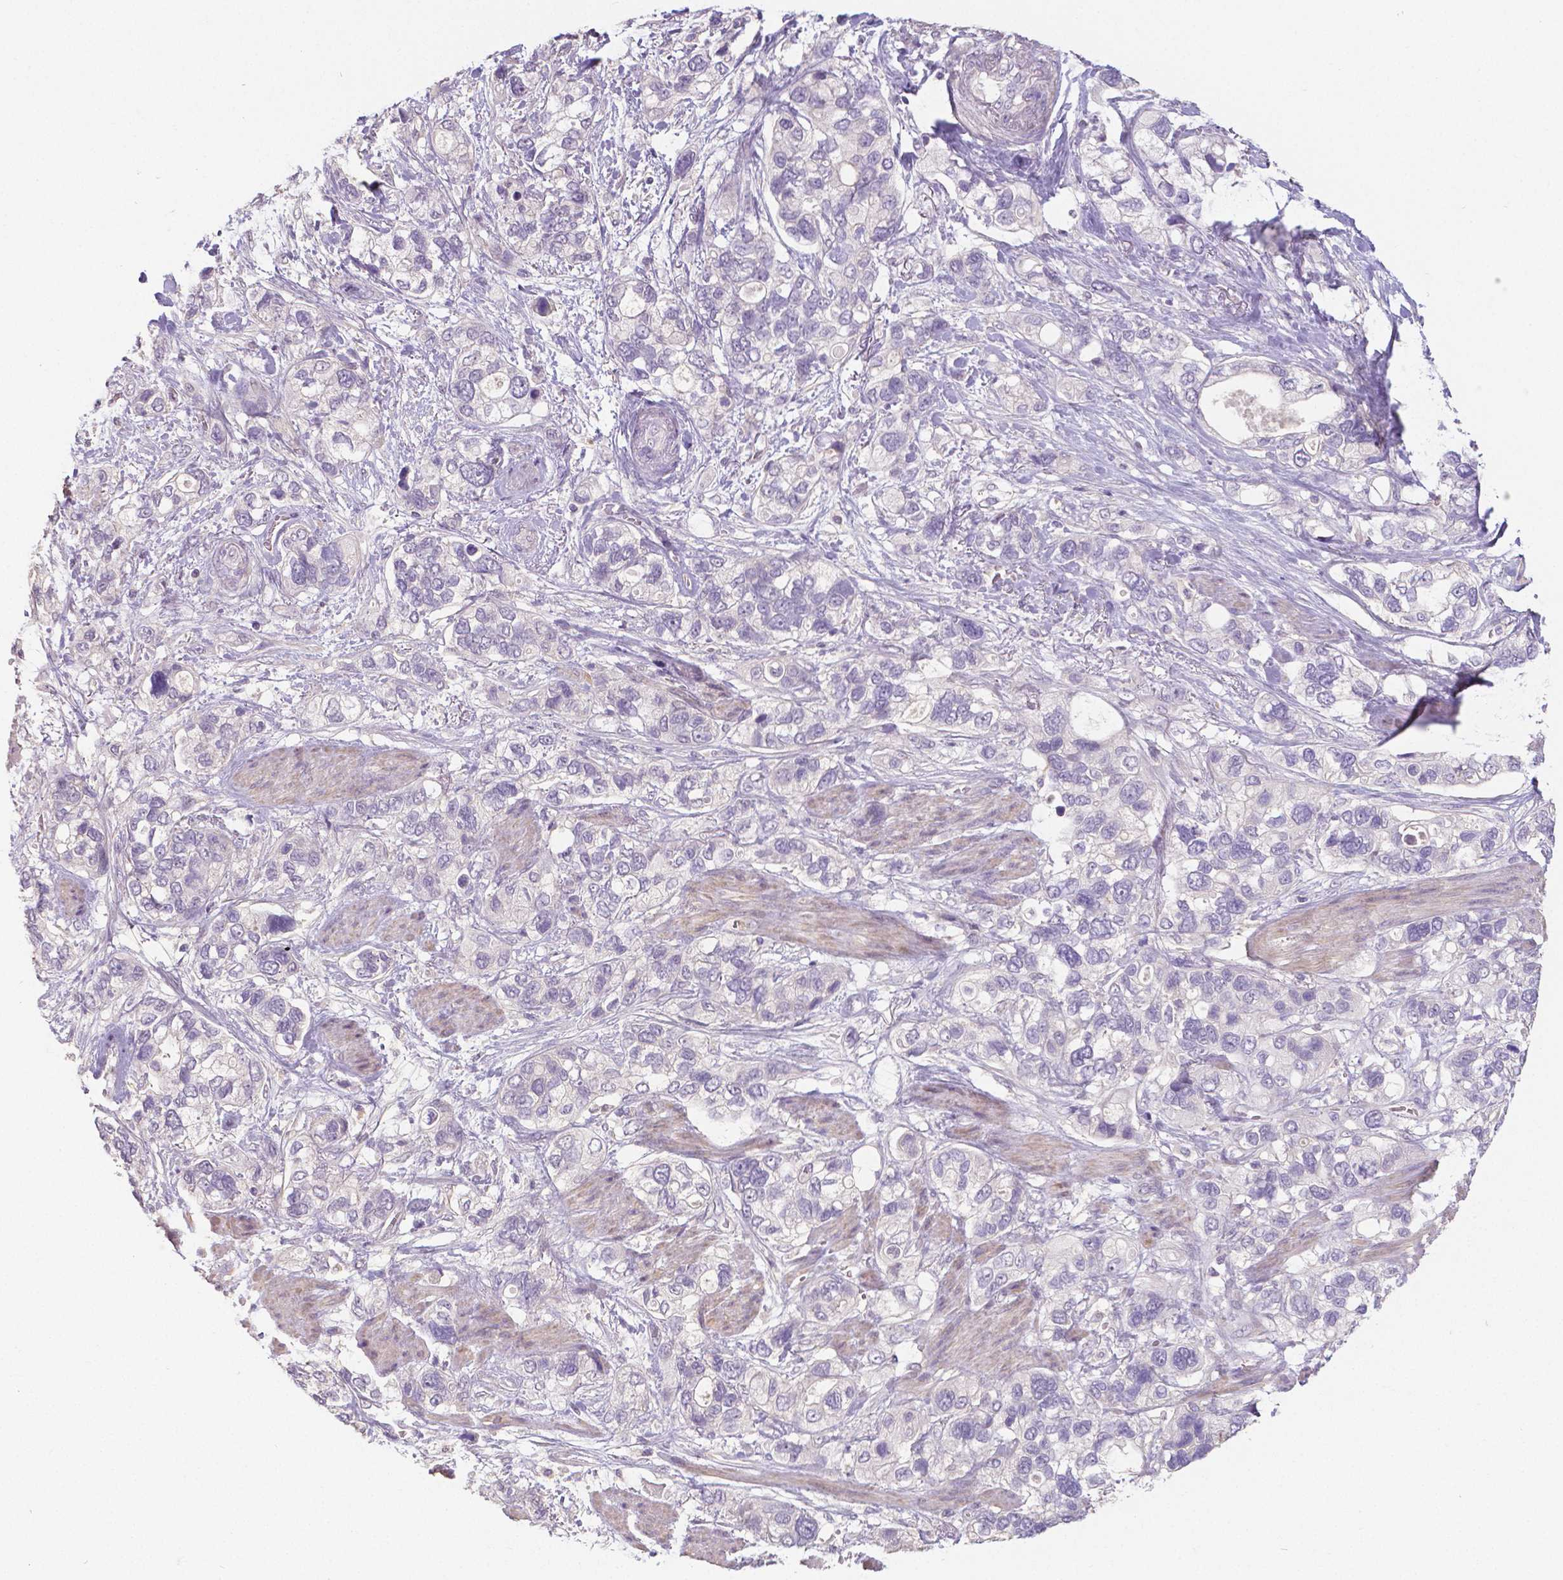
{"staining": {"intensity": "negative", "quantity": "none", "location": "none"}, "tissue": "stomach cancer", "cell_type": "Tumor cells", "image_type": "cancer", "snomed": [{"axis": "morphology", "description": "Adenocarcinoma, NOS"}, {"axis": "topography", "description": "Stomach, upper"}], "caption": "DAB (3,3'-diaminobenzidine) immunohistochemical staining of adenocarcinoma (stomach) reveals no significant expression in tumor cells.", "gene": "CRMP1", "patient": {"sex": "female", "age": 81}}